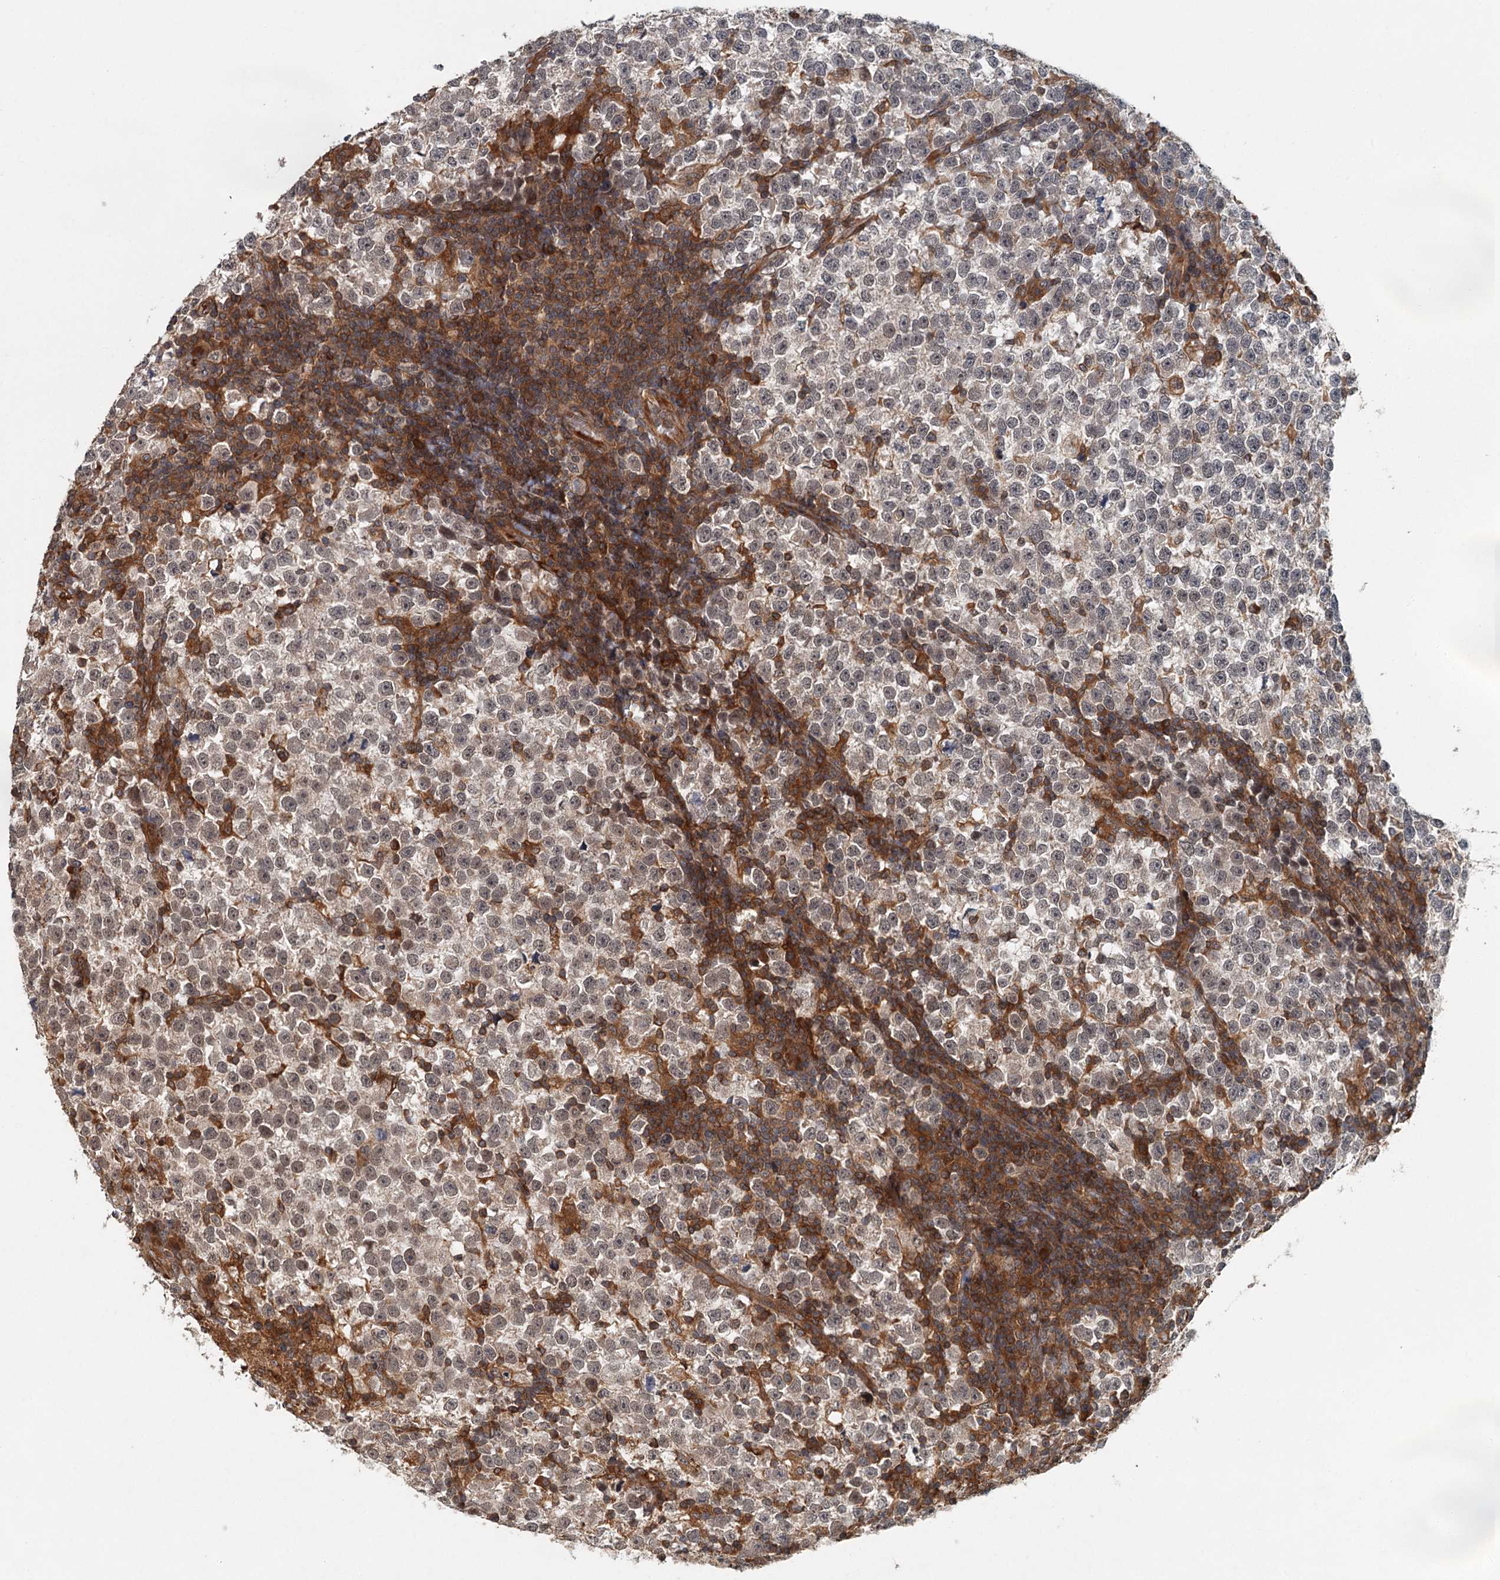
{"staining": {"intensity": "weak", "quantity": "<25%", "location": "nuclear"}, "tissue": "testis cancer", "cell_type": "Tumor cells", "image_type": "cancer", "snomed": [{"axis": "morphology", "description": "Normal tissue, NOS"}, {"axis": "morphology", "description": "Seminoma, NOS"}, {"axis": "topography", "description": "Testis"}], "caption": "DAB (3,3'-diaminobenzidine) immunohistochemical staining of human seminoma (testis) exhibits no significant staining in tumor cells.", "gene": "ZNF527", "patient": {"sex": "male", "age": 43}}